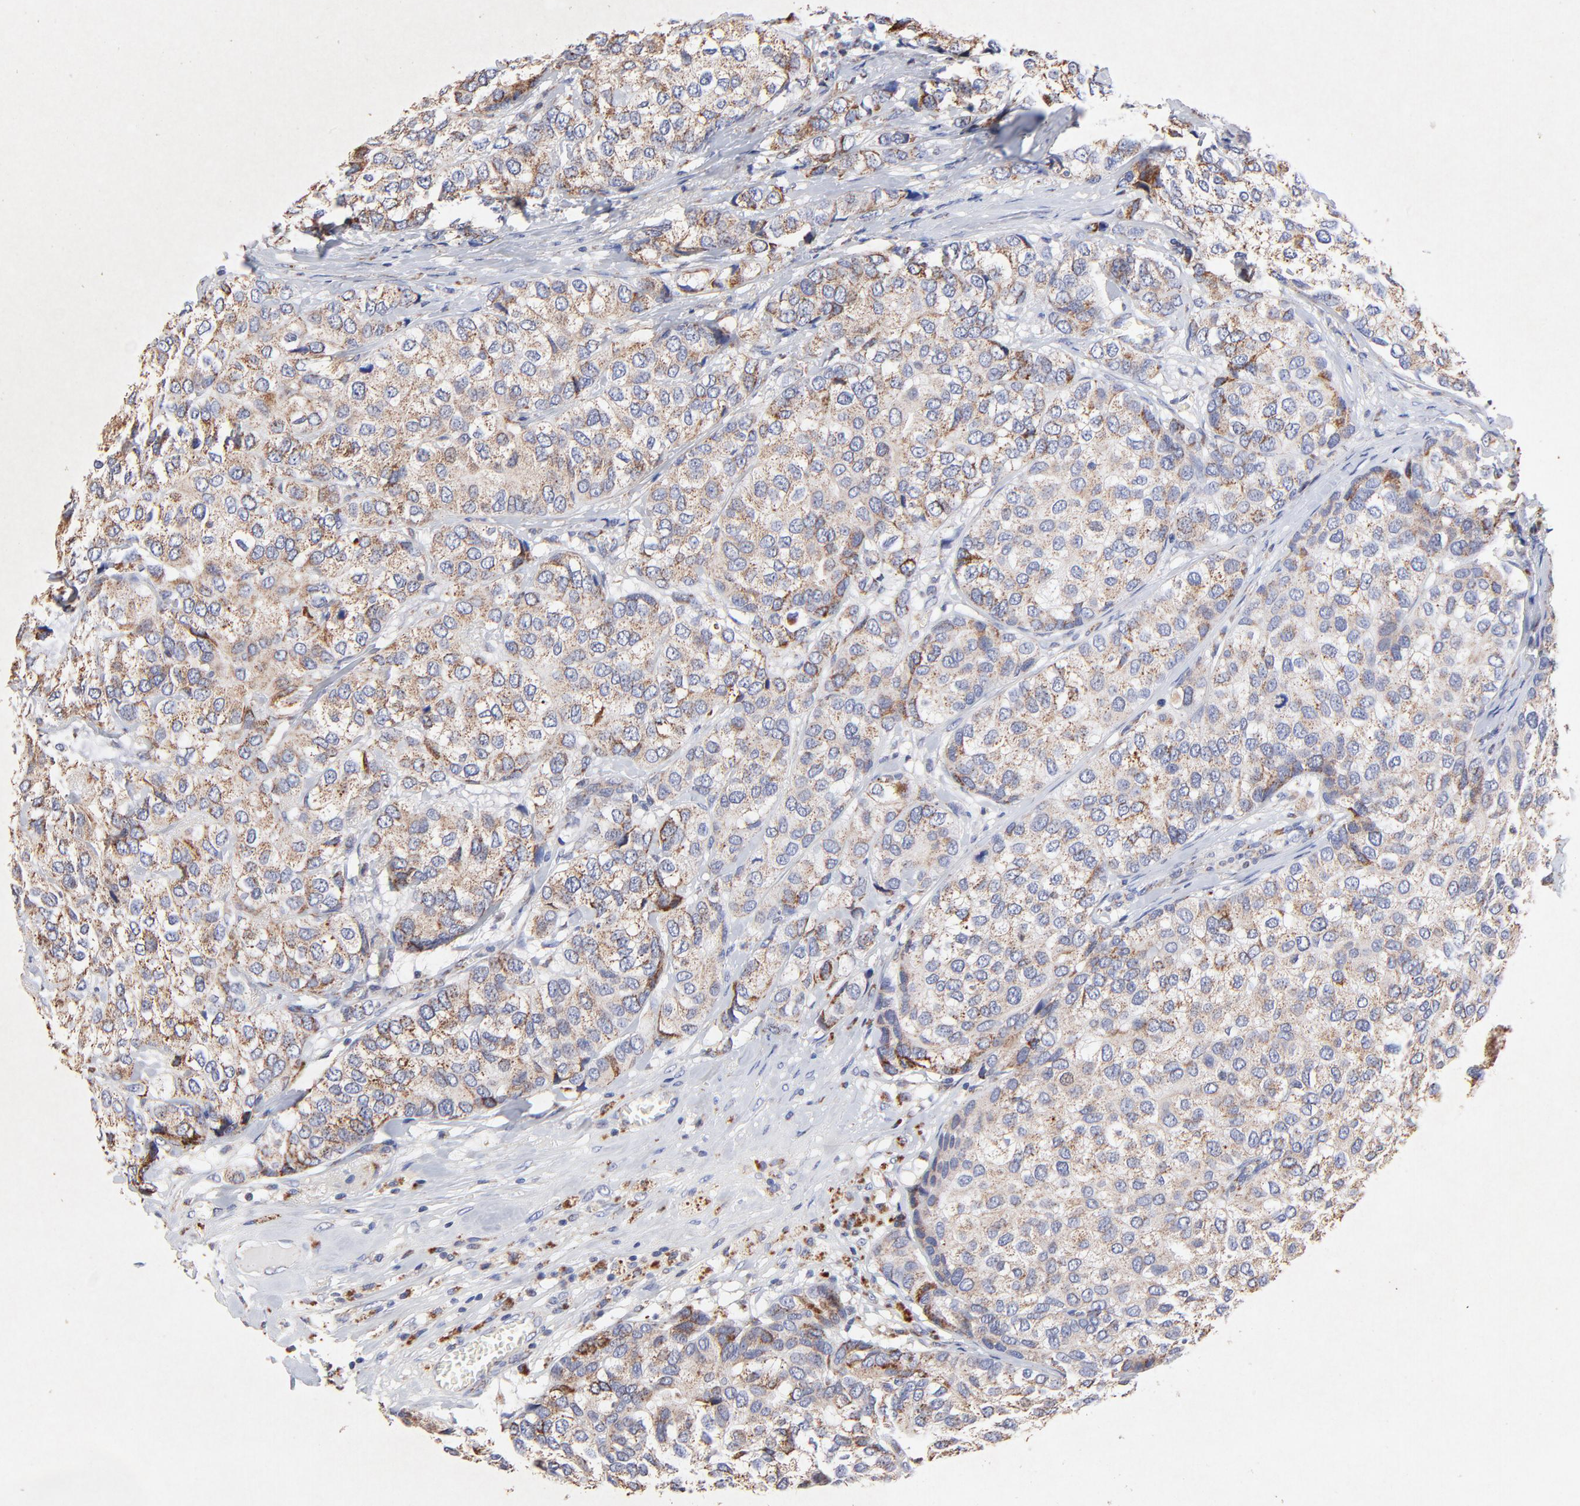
{"staining": {"intensity": "strong", "quantity": ">75%", "location": "cytoplasmic/membranous"}, "tissue": "breast cancer", "cell_type": "Tumor cells", "image_type": "cancer", "snomed": [{"axis": "morphology", "description": "Duct carcinoma"}, {"axis": "topography", "description": "Breast"}], "caption": "An image of breast intraductal carcinoma stained for a protein reveals strong cytoplasmic/membranous brown staining in tumor cells.", "gene": "SSBP1", "patient": {"sex": "female", "age": 68}}